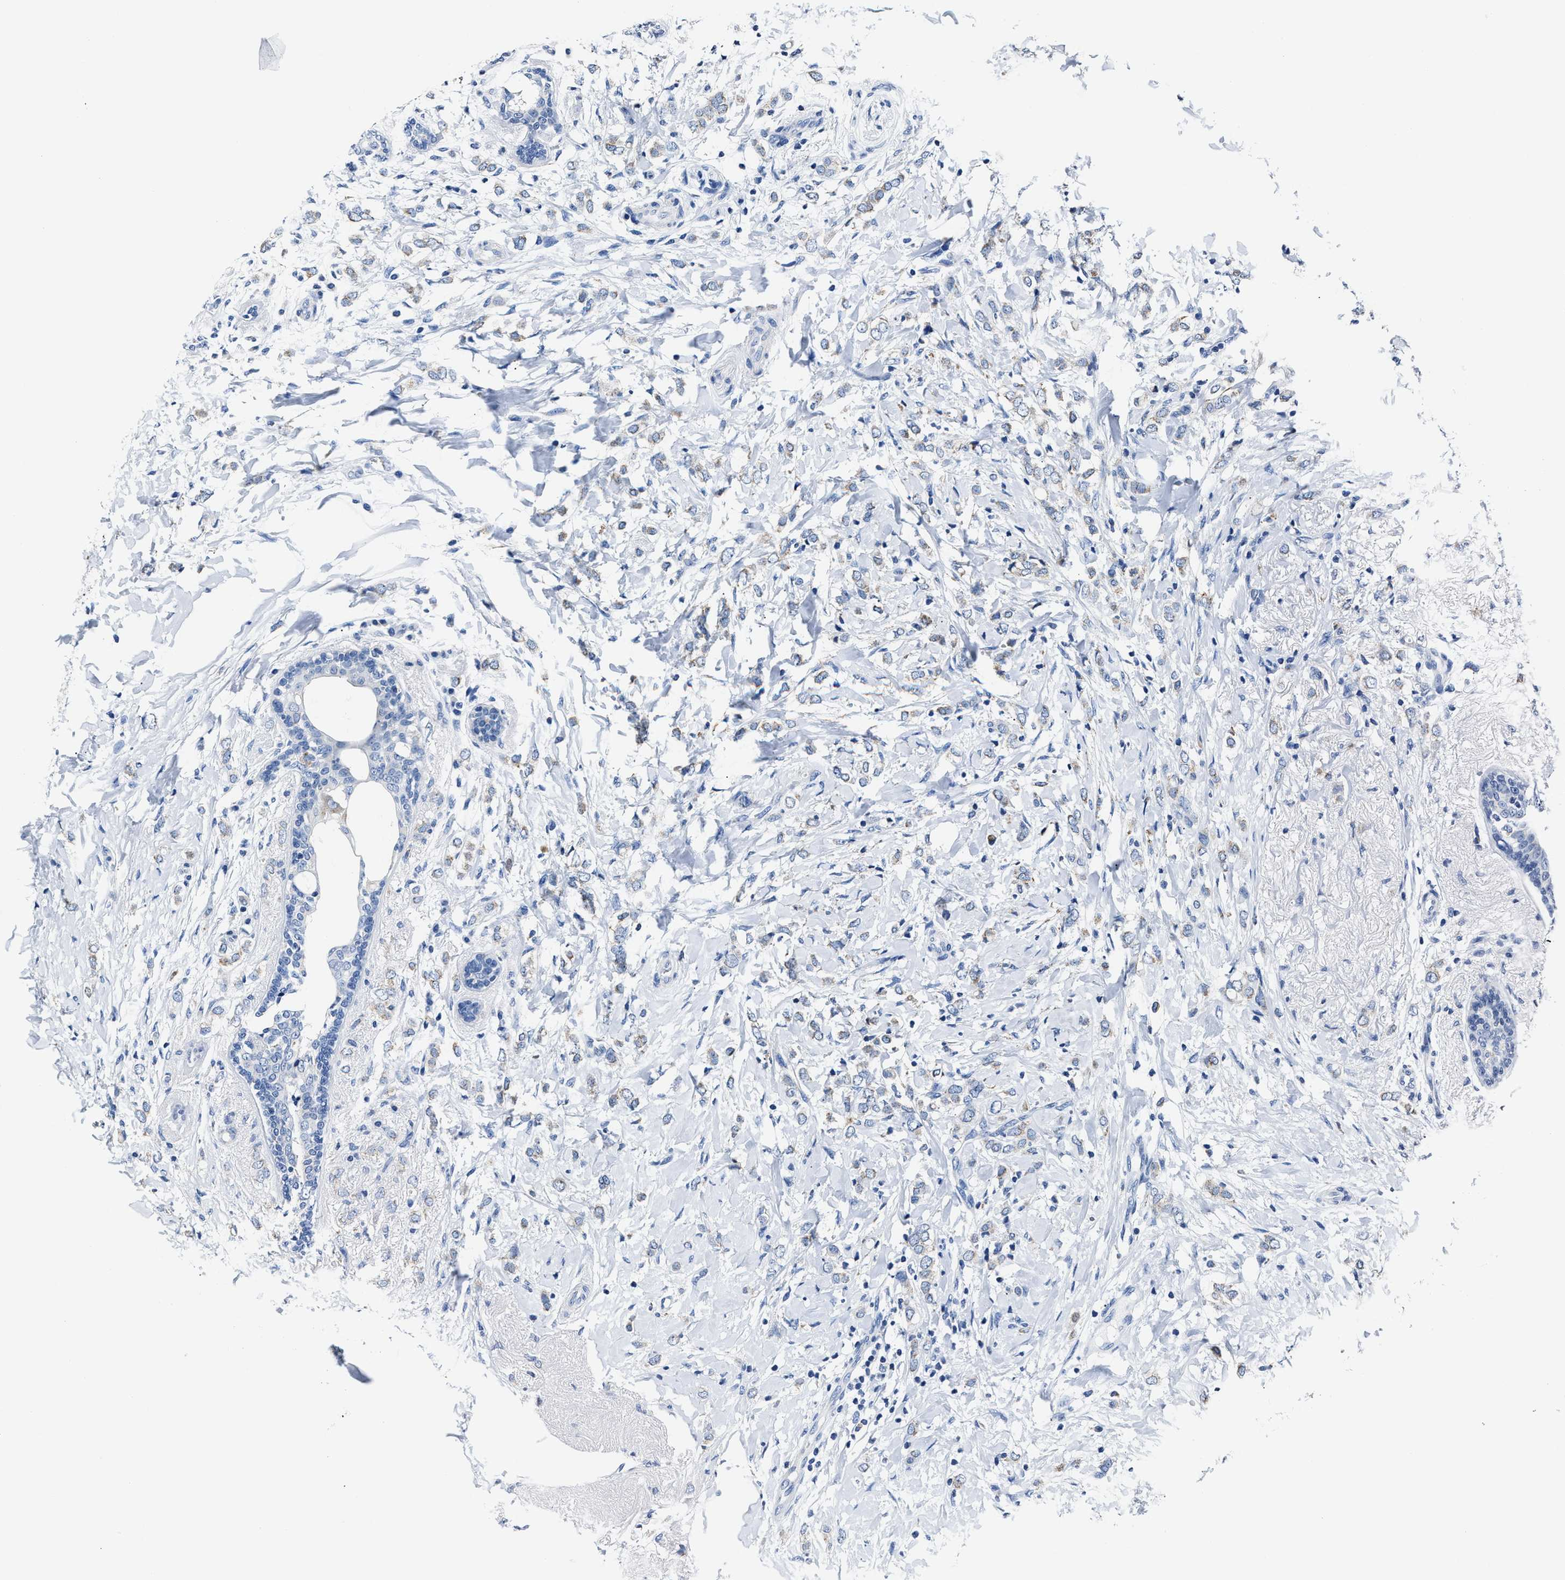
{"staining": {"intensity": "negative", "quantity": "none", "location": "none"}, "tissue": "breast cancer", "cell_type": "Tumor cells", "image_type": "cancer", "snomed": [{"axis": "morphology", "description": "Normal tissue, NOS"}, {"axis": "morphology", "description": "Lobular carcinoma"}, {"axis": "topography", "description": "Breast"}], "caption": "Lobular carcinoma (breast) was stained to show a protein in brown. There is no significant staining in tumor cells. (Stains: DAB immunohistochemistry (IHC) with hematoxylin counter stain, Microscopy: brightfield microscopy at high magnification).", "gene": "AMACR", "patient": {"sex": "female", "age": 47}}